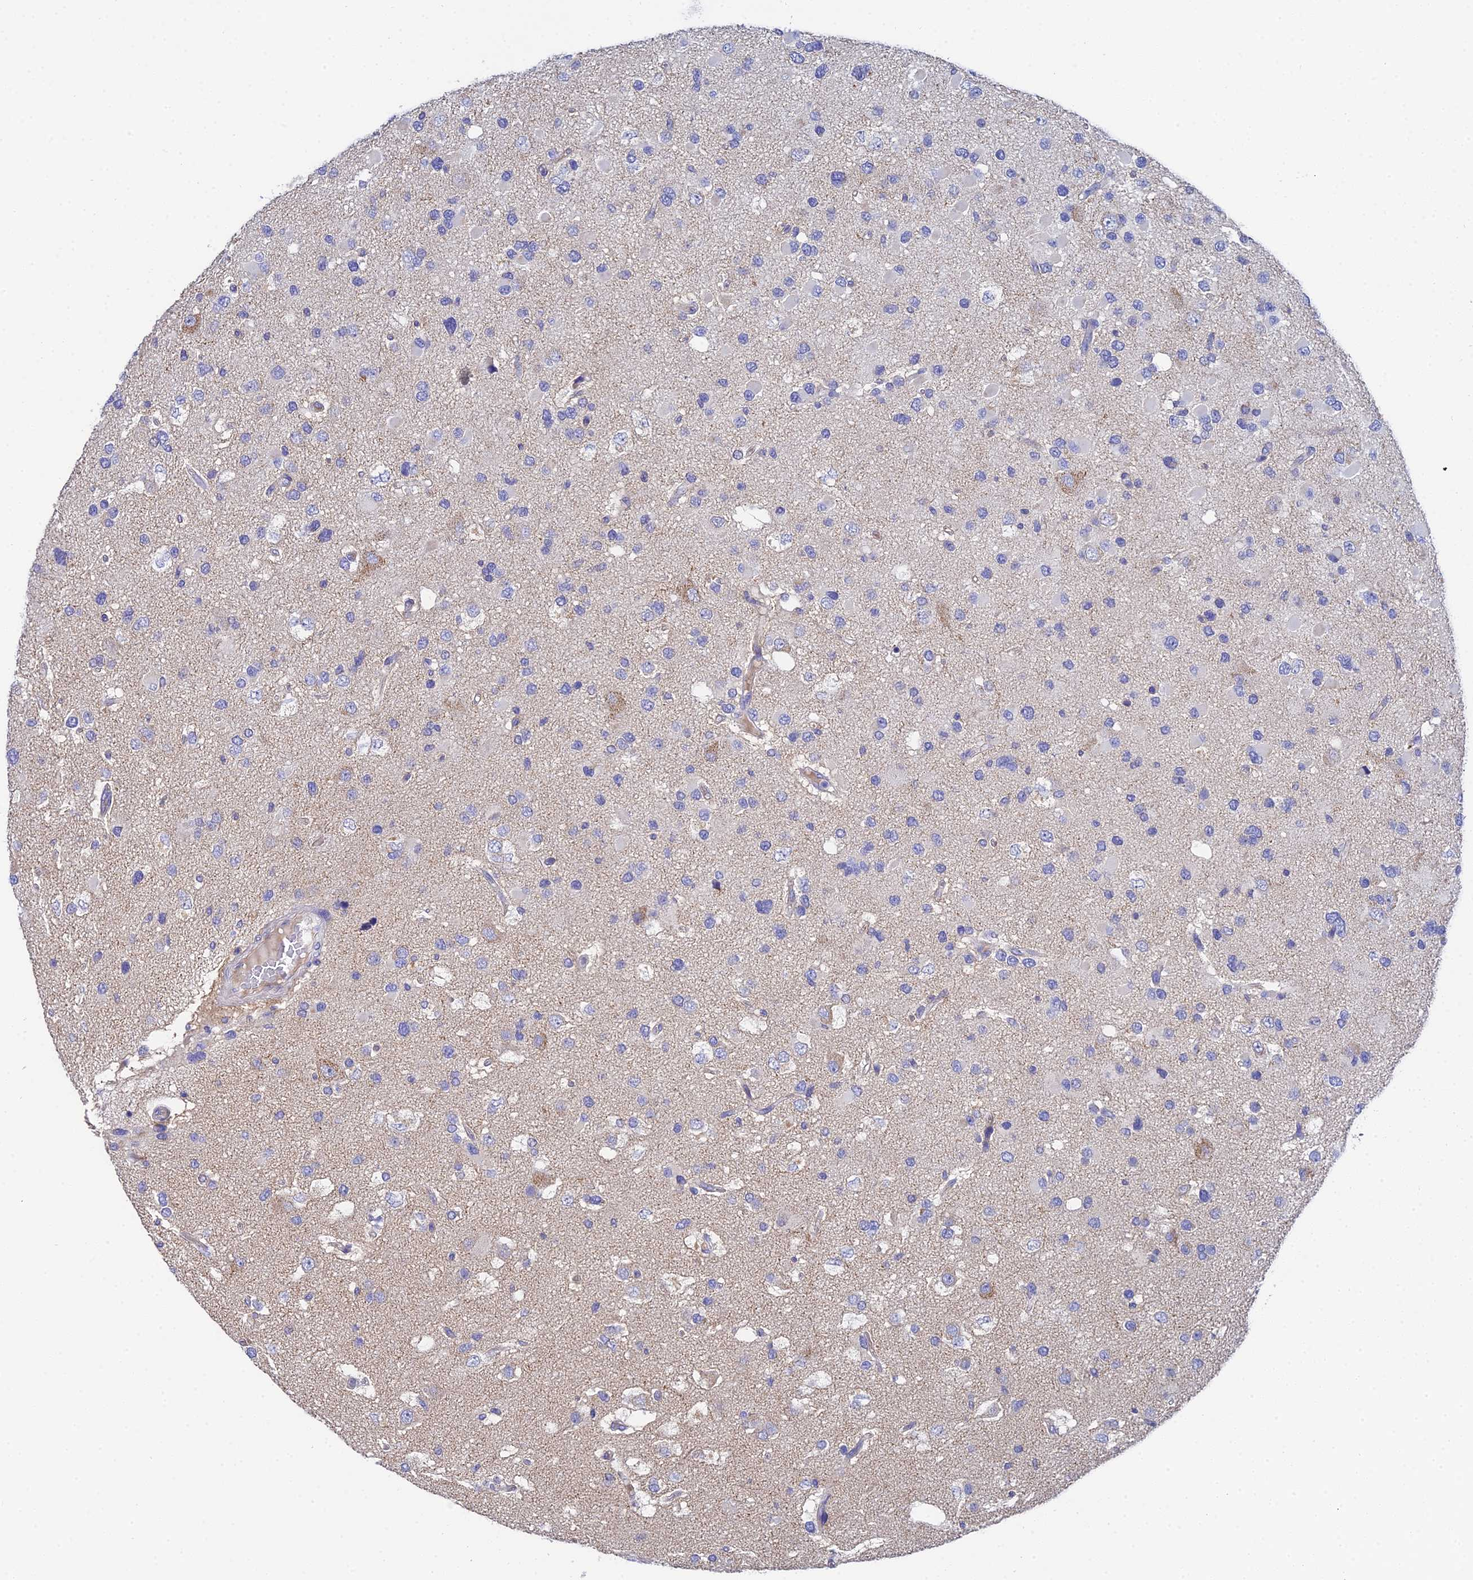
{"staining": {"intensity": "moderate", "quantity": "<25%", "location": "cytoplasmic/membranous"}, "tissue": "glioma", "cell_type": "Tumor cells", "image_type": "cancer", "snomed": [{"axis": "morphology", "description": "Glioma, malignant, High grade"}, {"axis": "topography", "description": "Brain"}], "caption": "Moderate cytoplasmic/membranous expression for a protein is present in about <25% of tumor cells of malignant glioma (high-grade) using immunohistochemistry.", "gene": "UBE2L3", "patient": {"sex": "male", "age": 53}}